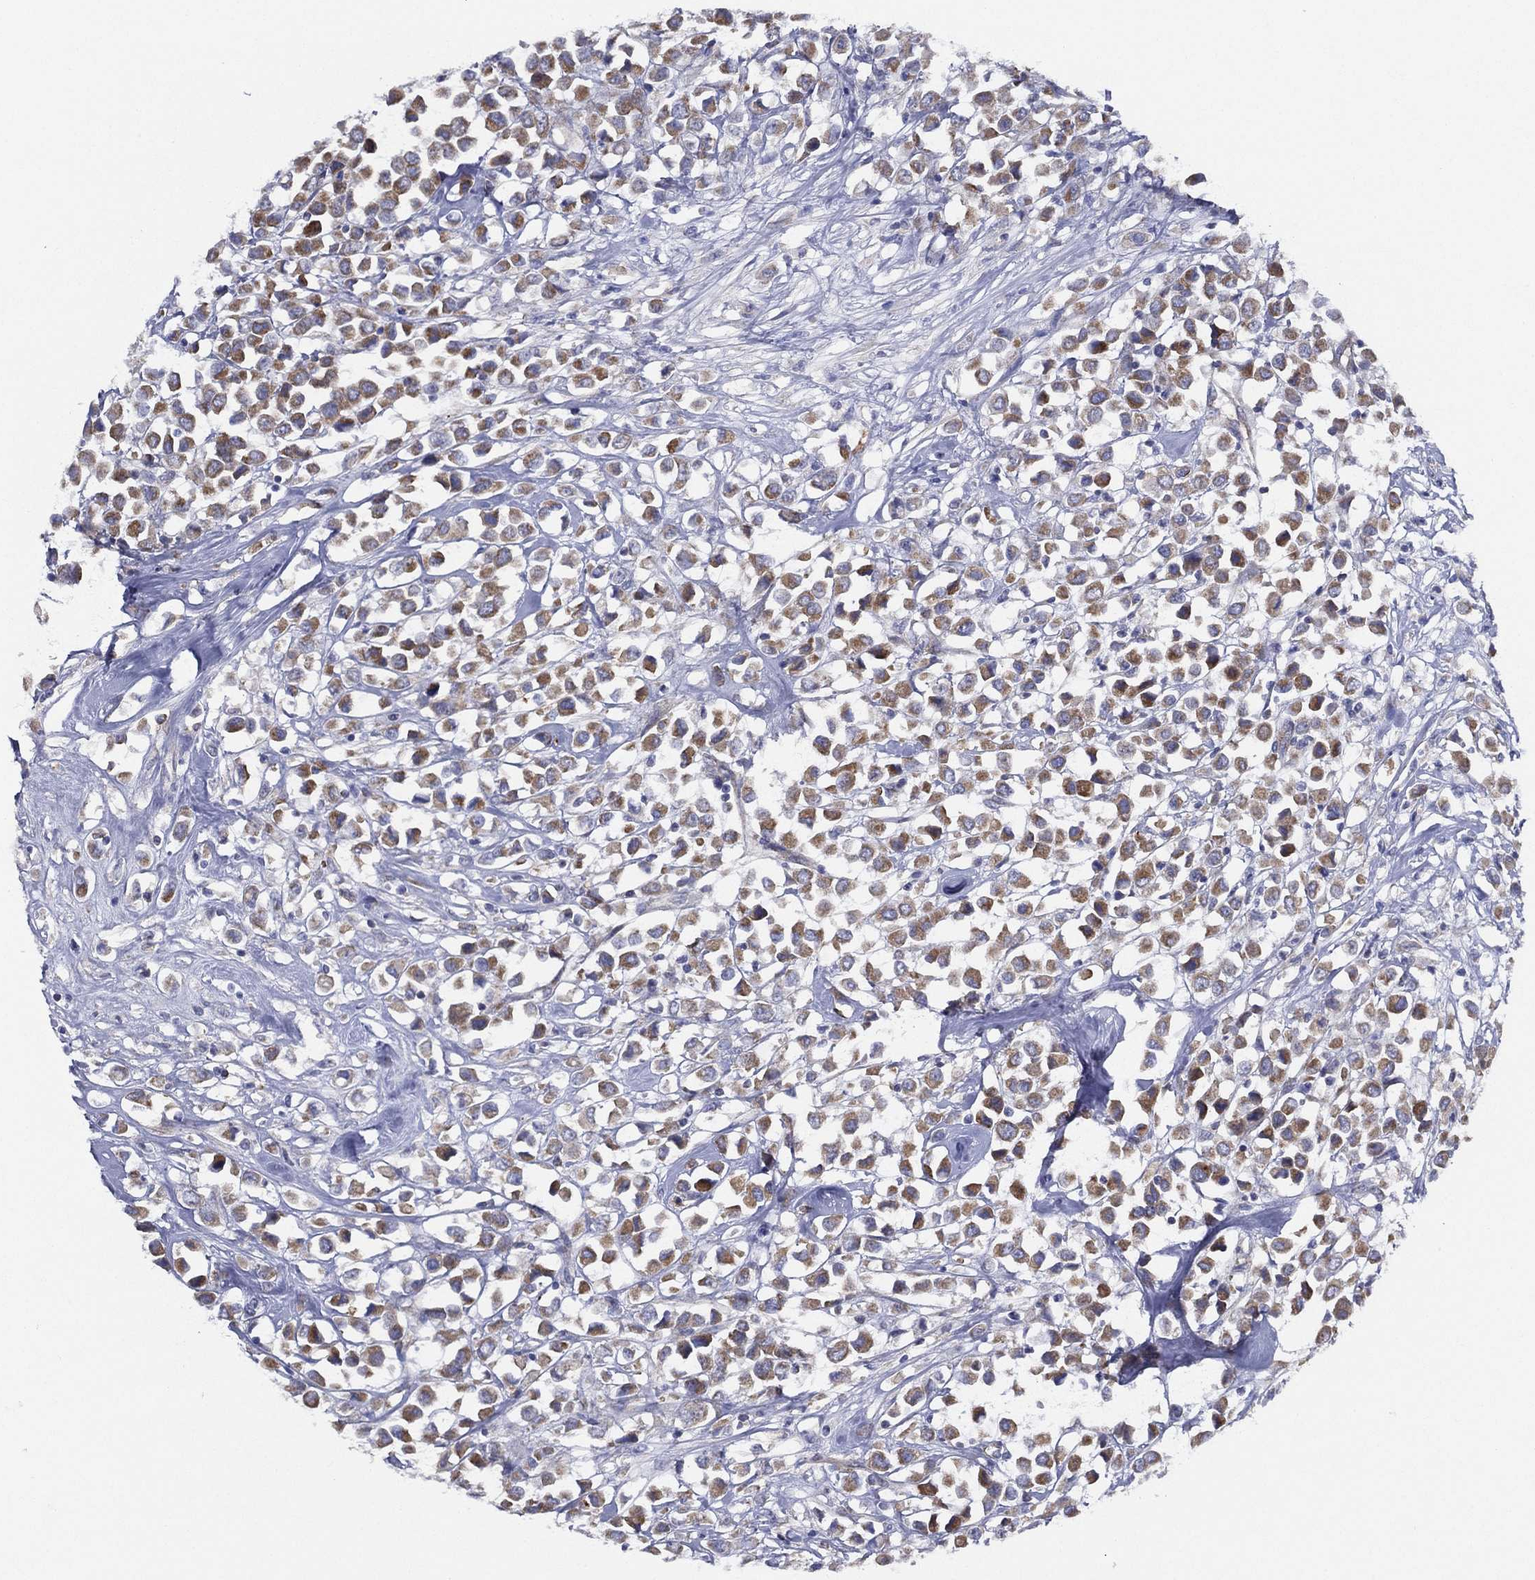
{"staining": {"intensity": "moderate", "quantity": ">75%", "location": "cytoplasmic/membranous"}, "tissue": "breast cancer", "cell_type": "Tumor cells", "image_type": "cancer", "snomed": [{"axis": "morphology", "description": "Duct carcinoma"}, {"axis": "topography", "description": "Breast"}], "caption": "Protein staining by IHC demonstrates moderate cytoplasmic/membranous staining in approximately >75% of tumor cells in breast cancer (infiltrating ductal carcinoma).", "gene": "ZNF223", "patient": {"sex": "female", "age": 61}}